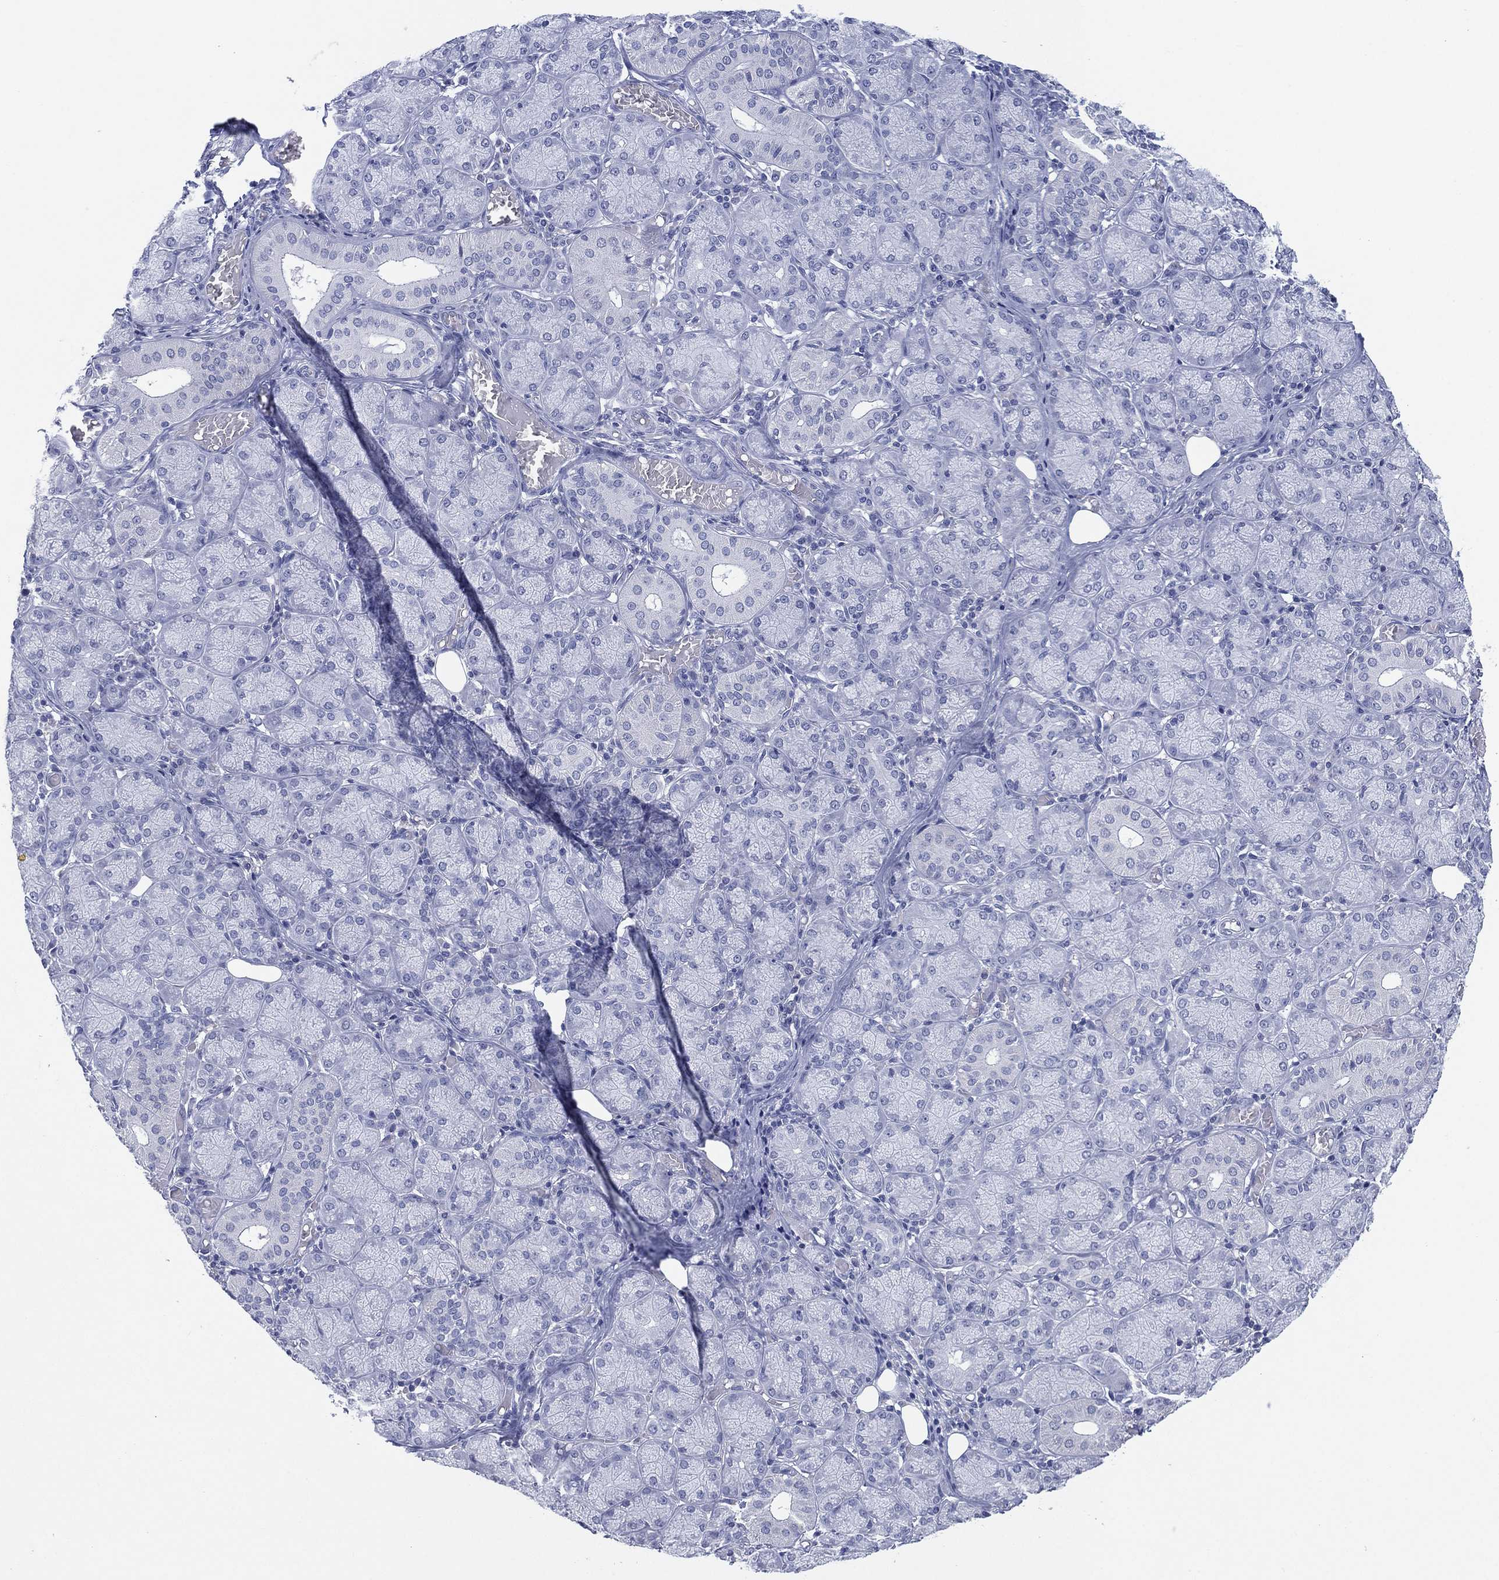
{"staining": {"intensity": "negative", "quantity": "none", "location": "none"}, "tissue": "salivary gland", "cell_type": "Glandular cells", "image_type": "normal", "snomed": [{"axis": "morphology", "description": "Normal tissue, NOS"}, {"axis": "topography", "description": "Salivary gland"}, {"axis": "topography", "description": "Peripheral nerve tissue"}], "caption": "Photomicrograph shows no protein expression in glandular cells of benign salivary gland.", "gene": "KRT35", "patient": {"sex": "female", "age": 24}}